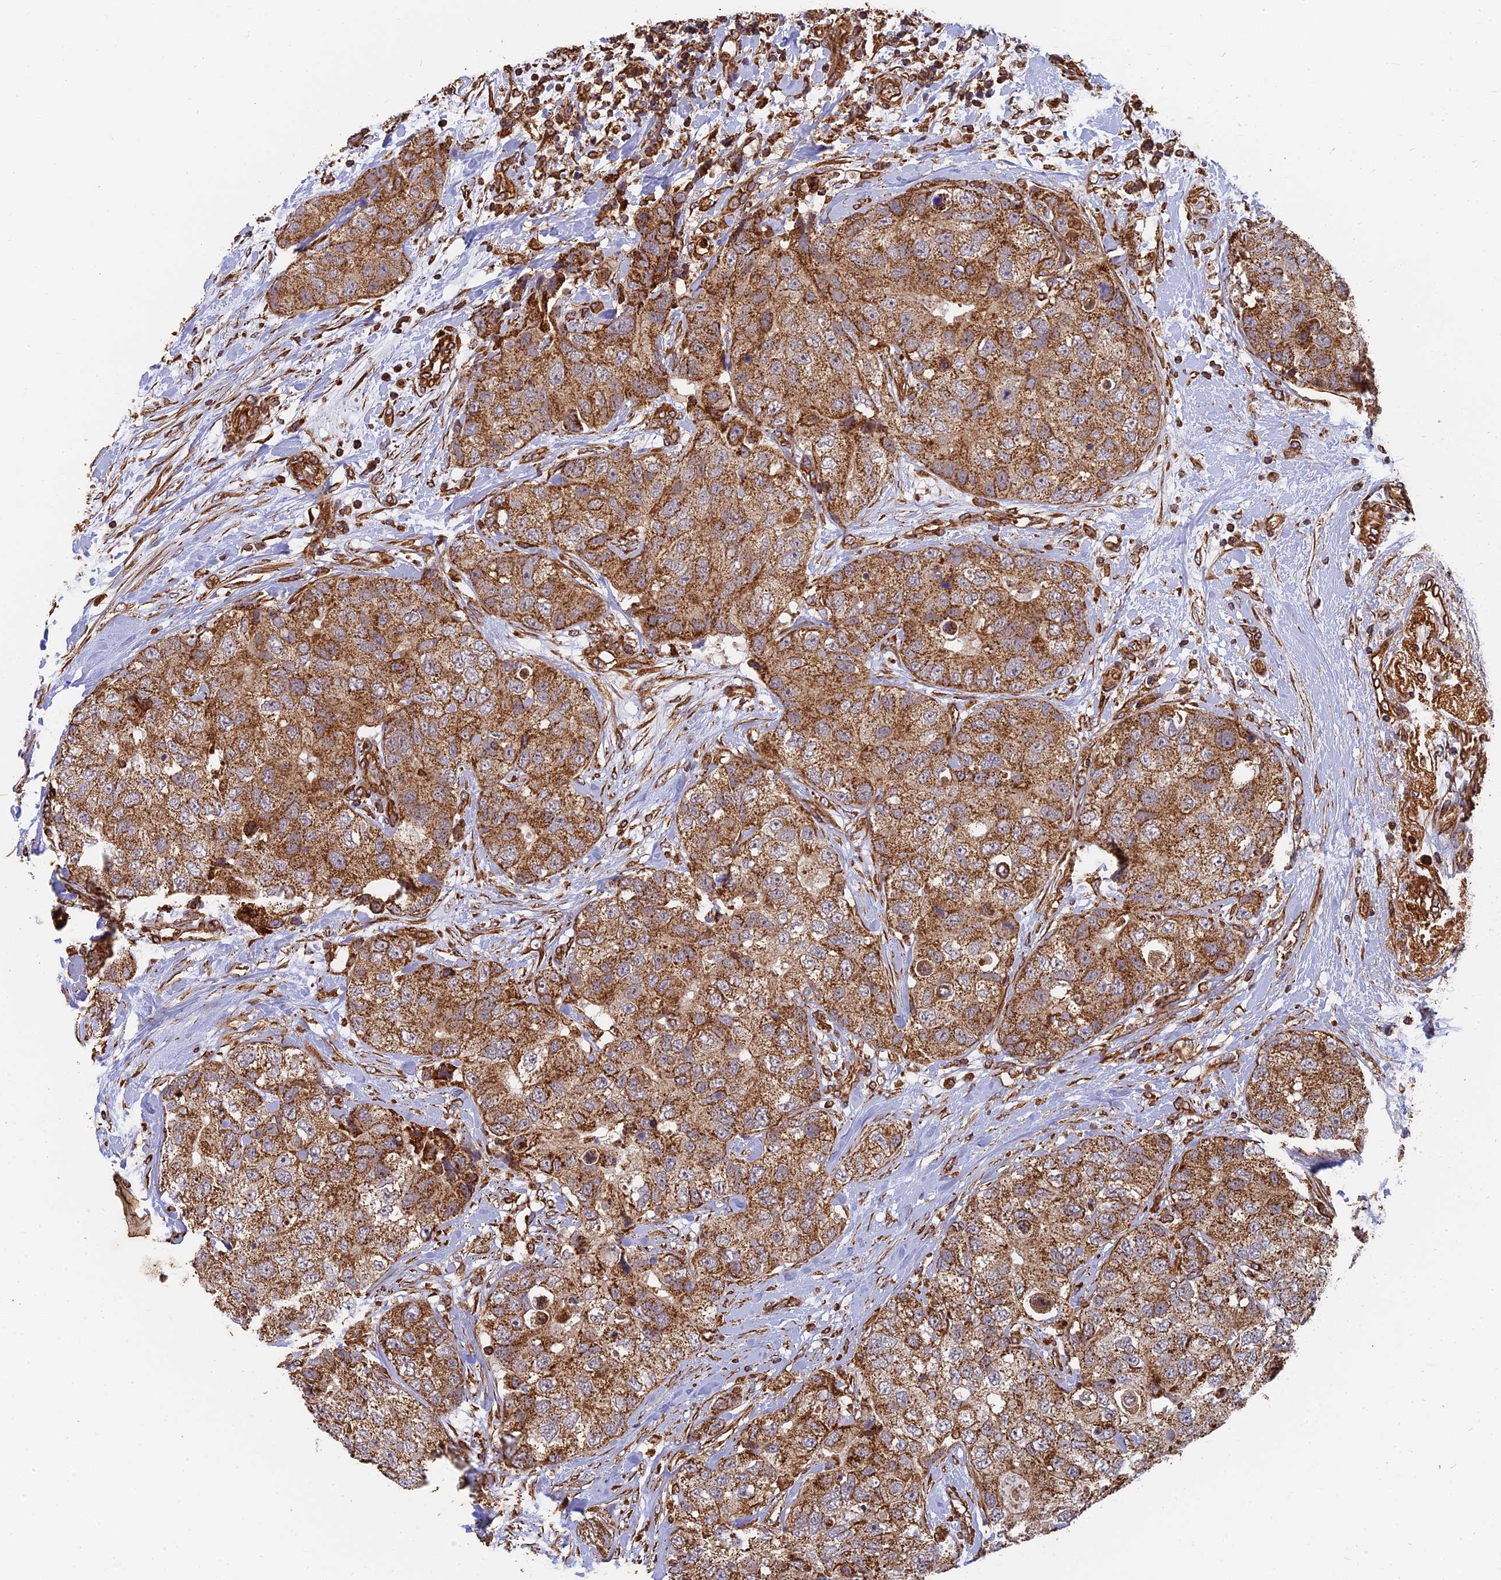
{"staining": {"intensity": "moderate", "quantity": ">75%", "location": "cytoplasmic/membranous"}, "tissue": "breast cancer", "cell_type": "Tumor cells", "image_type": "cancer", "snomed": [{"axis": "morphology", "description": "Duct carcinoma"}, {"axis": "topography", "description": "Breast"}], "caption": "IHC (DAB) staining of human breast cancer (invasive ductal carcinoma) reveals moderate cytoplasmic/membranous protein expression in about >75% of tumor cells. (DAB = brown stain, brightfield microscopy at high magnification).", "gene": "DSTYK", "patient": {"sex": "female", "age": 62}}